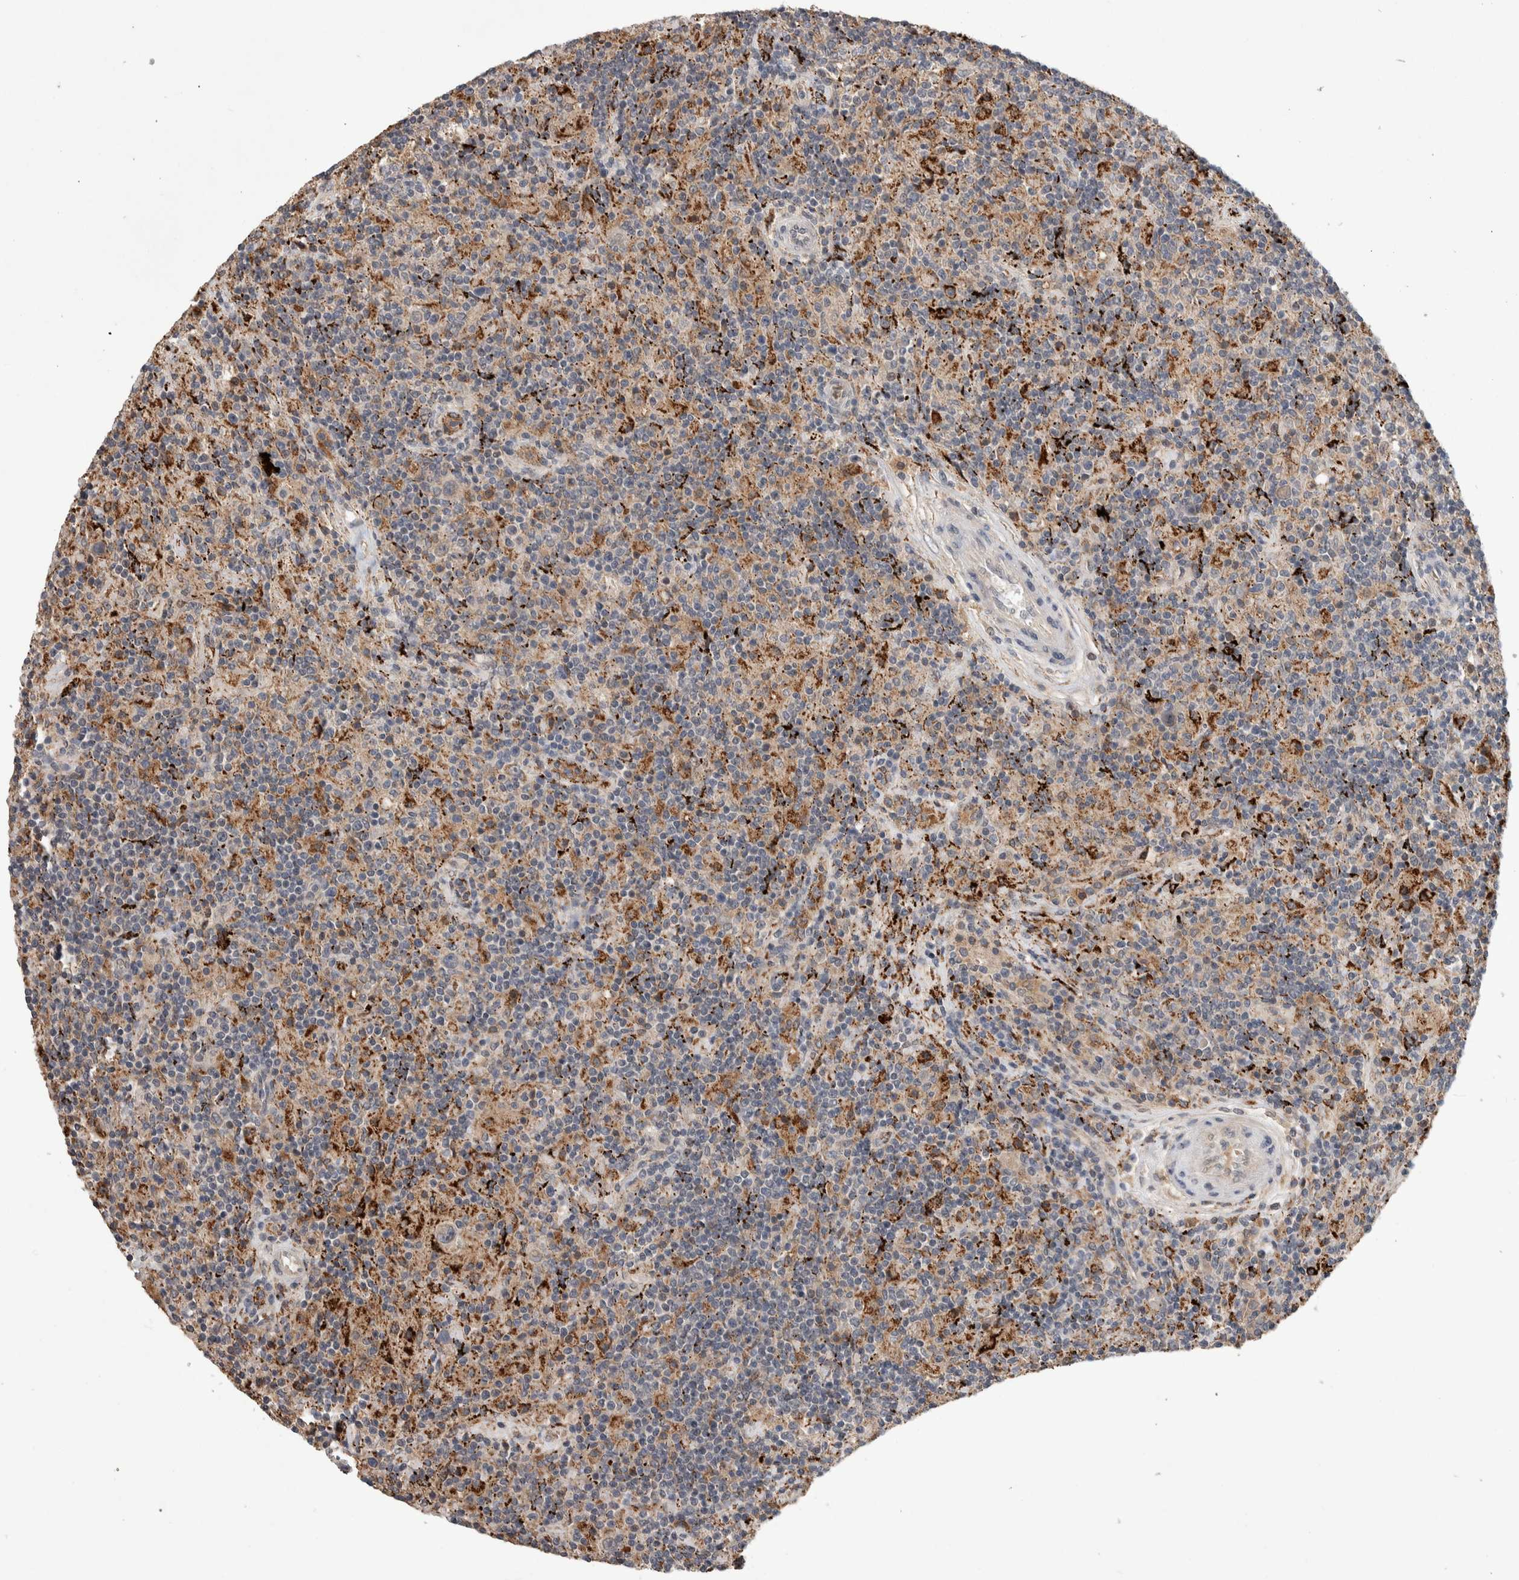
{"staining": {"intensity": "negative", "quantity": "none", "location": "none"}, "tissue": "lymphoma", "cell_type": "Tumor cells", "image_type": "cancer", "snomed": [{"axis": "morphology", "description": "Hodgkin's disease, NOS"}, {"axis": "topography", "description": "Lymph node"}], "caption": "High magnification brightfield microscopy of lymphoma stained with DAB (brown) and counterstained with hematoxylin (blue): tumor cells show no significant positivity. The staining is performed using DAB (3,3'-diaminobenzidine) brown chromogen with nuclei counter-stained in using hematoxylin.", "gene": "CHRM3", "patient": {"sex": "male", "age": 70}}